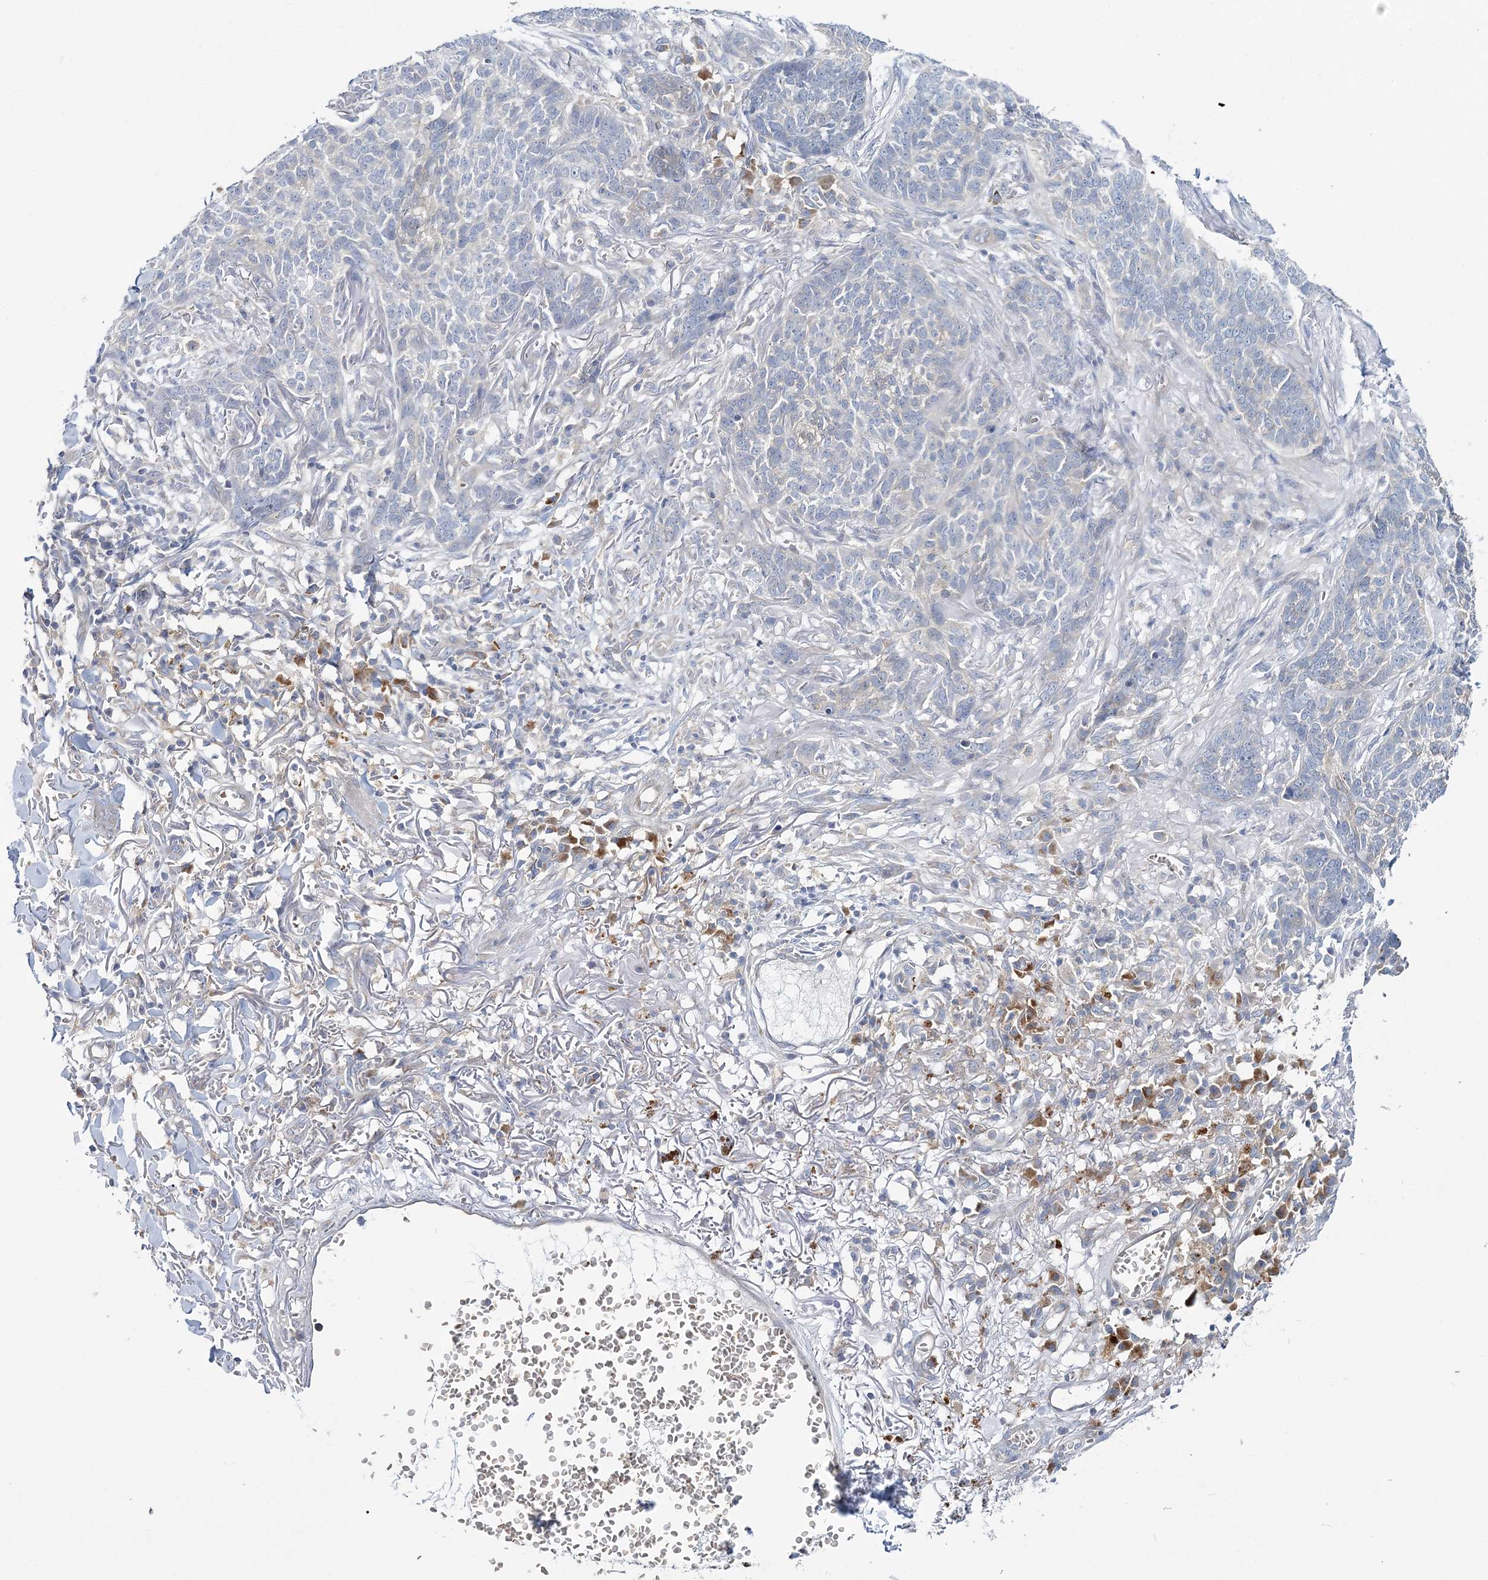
{"staining": {"intensity": "negative", "quantity": "none", "location": "none"}, "tissue": "skin cancer", "cell_type": "Tumor cells", "image_type": "cancer", "snomed": [{"axis": "morphology", "description": "Basal cell carcinoma"}, {"axis": "topography", "description": "Skin"}], "caption": "Immunohistochemical staining of skin basal cell carcinoma displays no significant staining in tumor cells.", "gene": "ATP11B", "patient": {"sex": "male", "age": 85}}